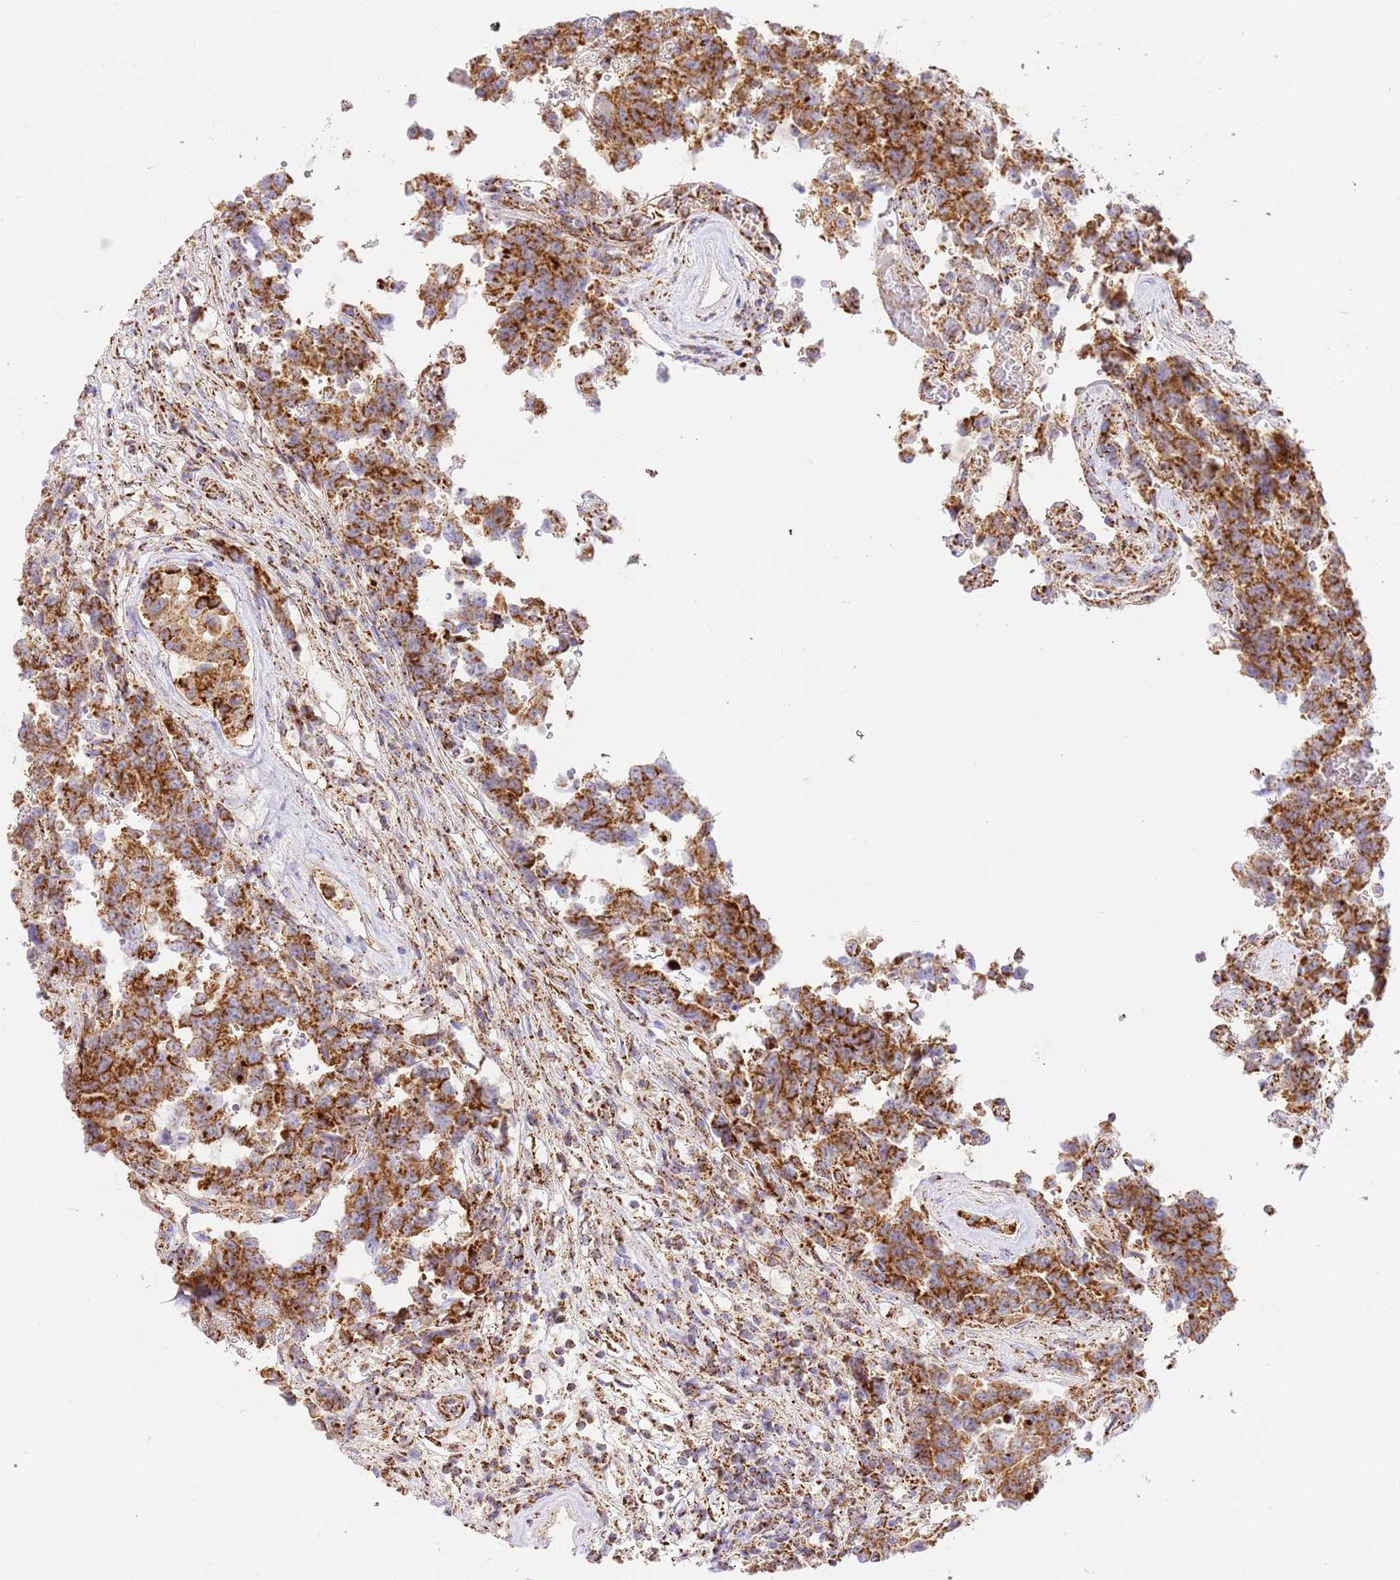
{"staining": {"intensity": "strong", "quantity": ">75%", "location": "cytoplasmic/membranous"}, "tissue": "testis cancer", "cell_type": "Tumor cells", "image_type": "cancer", "snomed": [{"axis": "morphology", "description": "Normal tissue, NOS"}, {"axis": "morphology", "description": "Carcinoma, Embryonal, NOS"}, {"axis": "topography", "description": "Testis"}, {"axis": "topography", "description": "Epididymis"}], "caption": "Immunohistochemistry (DAB (3,3'-diaminobenzidine)) staining of testis cancer reveals strong cytoplasmic/membranous protein expression in about >75% of tumor cells. The protein of interest is shown in brown color, while the nuclei are stained blue.", "gene": "ZBTB39", "patient": {"sex": "male", "age": 25}}